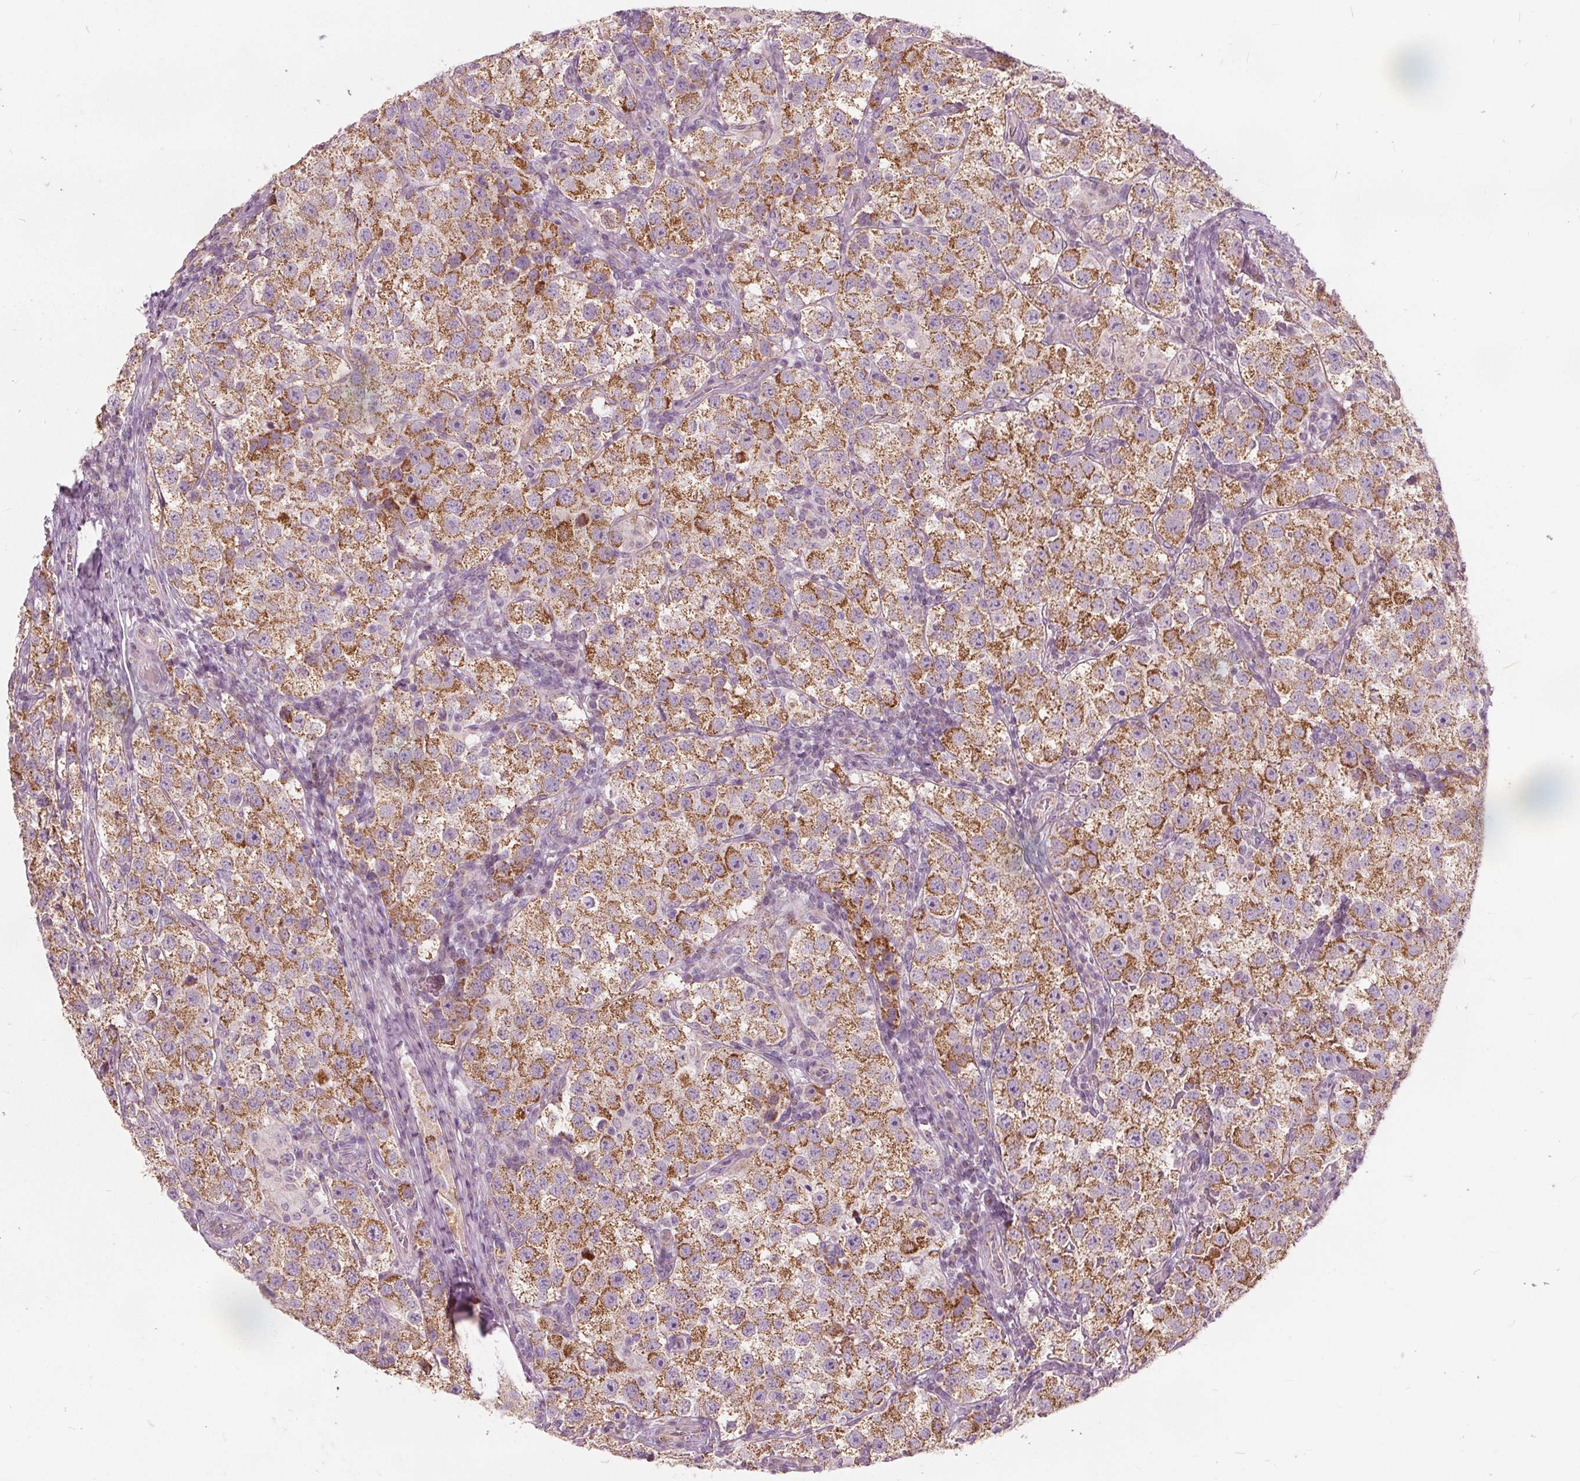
{"staining": {"intensity": "moderate", "quantity": ">75%", "location": "cytoplasmic/membranous"}, "tissue": "testis cancer", "cell_type": "Tumor cells", "image_type": "cancer", "snomed": [{"axis": "morphology", "description": "Seminoma, NOS"}, {"axis": "topography", "description": "Testis"}], "caption": "Immunohistochemical staining of testis seminoma displays medium levels of moderate cytoplasmic/membranous staining in about >75% of tumor cells. (Brightfield microscopy of DAB IHC at high magnification).", "gene": "ECI2", "patient": {"sex": "male", "age": 37}}